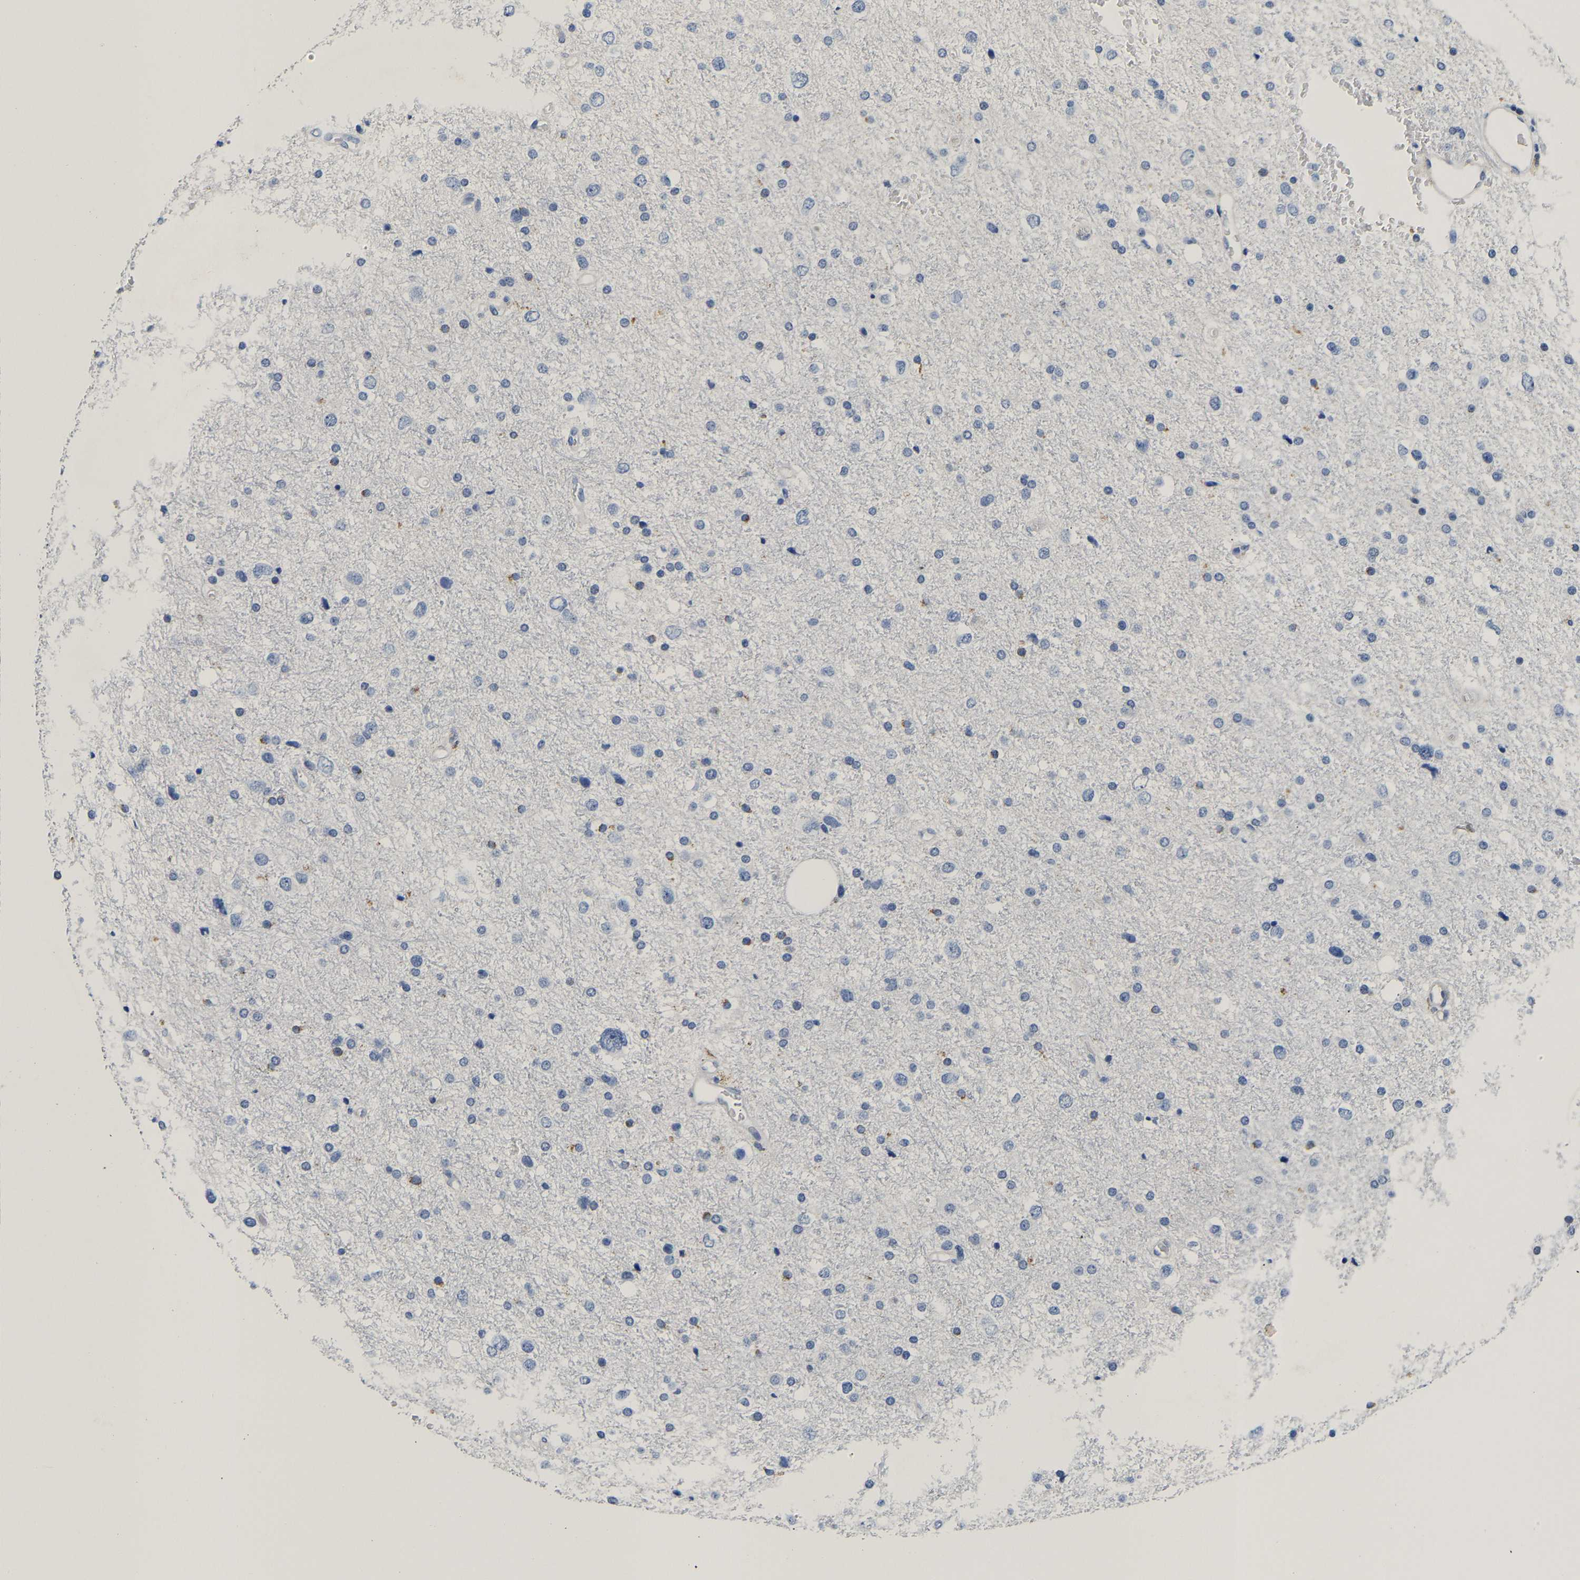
{"staining": {"intensity": "moderate", "quantity": "<25%", "location": "cytoplasmic/membranous"}, "tissue": "glioma", "cell_type": "Tumor cells", "image_type": "cancer", "snomed": [{"axis": "morphology", "description": "Glioma, malignant, Low grade"}, {"axis": "topography", "description": "Brain"}], "caption": "Approximately <25% of tumor cells in human malignant glioma (low-grade) show moderate cytoplasmic/membranous protein staining as visualized by brown immunohistochemical staining.", "gene": "PCK2", "patient": {"sex": "female", "age": 37}}